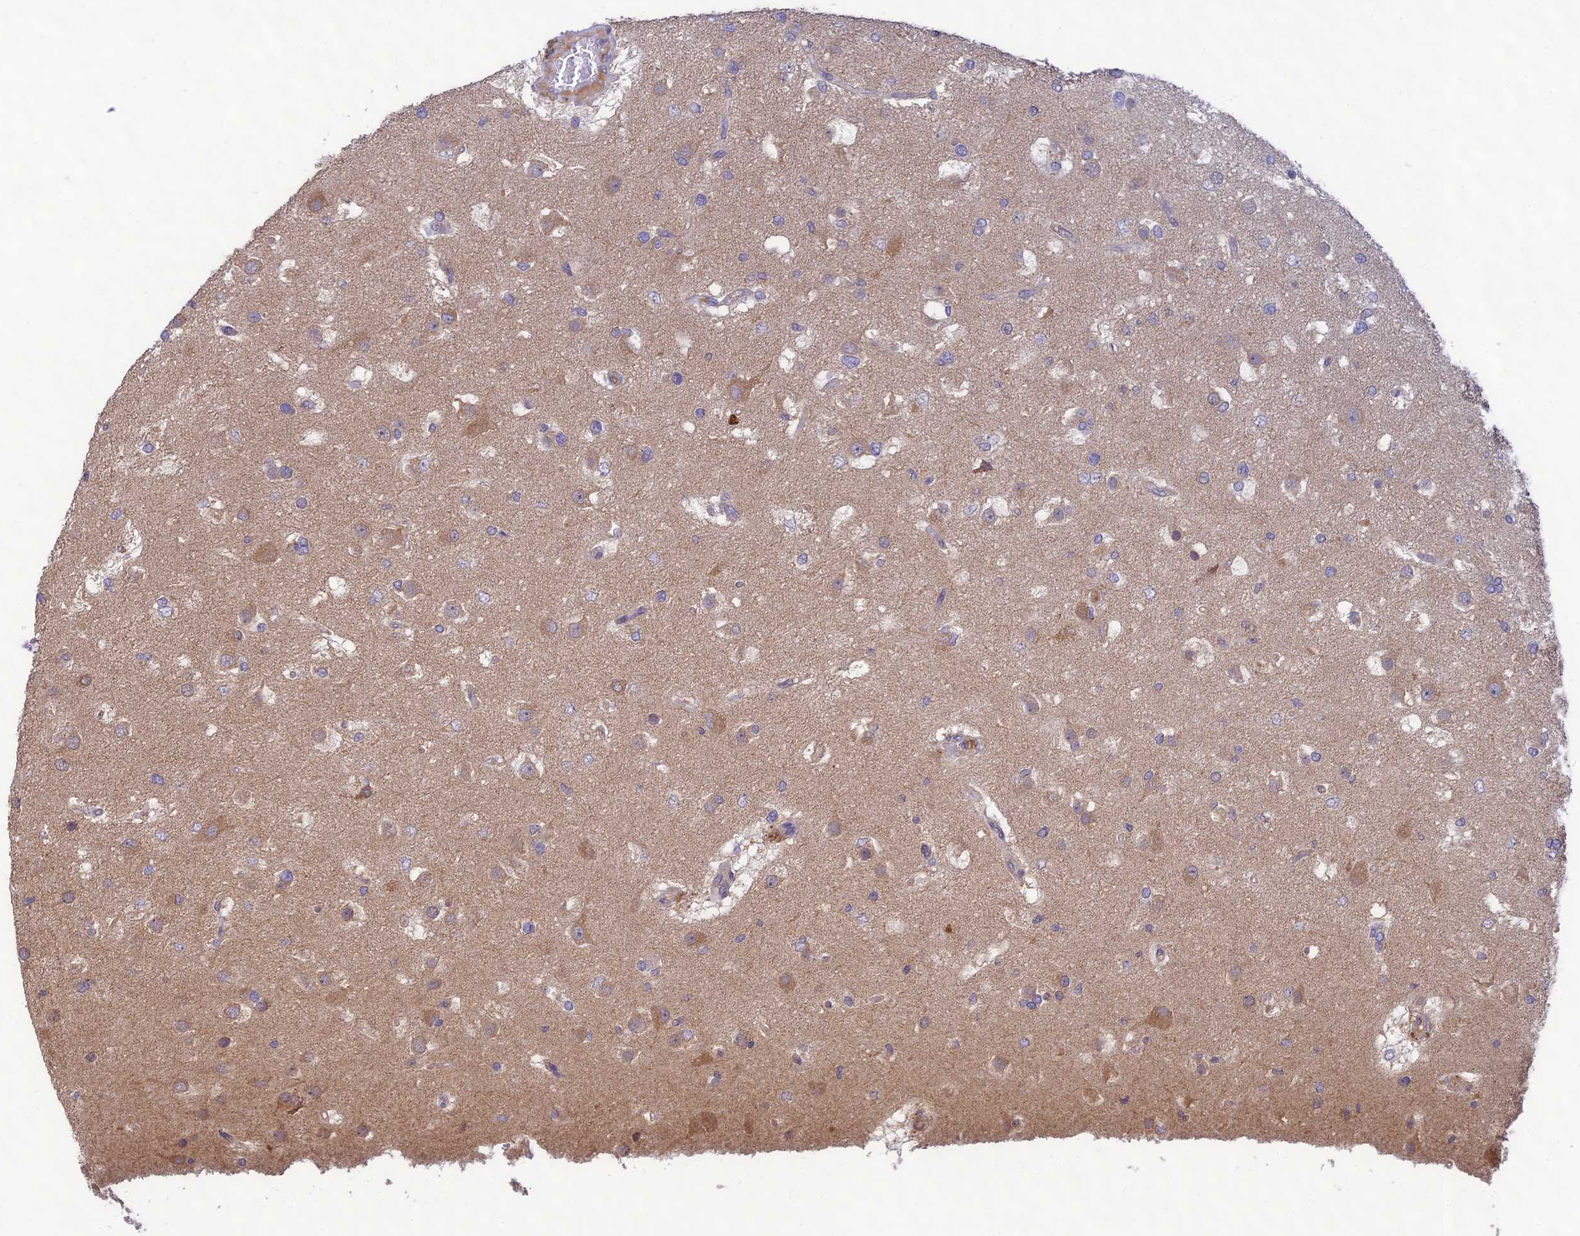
{"staining": {"intensity": "negative", "quantity": "none", "location": "none"}, "tissue": "glioma", "cell_type": "Tumor cells", "image_type": "cancer", "snomed": [{"axis": "morphology", "description": "Glioma, malignant, High grade"}, {"axis": "topography", "description": "Brain"}], "caption": "DAB (3,3'-diaminobenzidine) immunohistochemical staining of glioma exhibits no significant positivity in tumor cells. (DAB immunohistochemistry (IHC) visualized using brightfield microscopy, high magnification).", "gene": "MRNIP", "patient": {"sex": "male", "age": 53}}